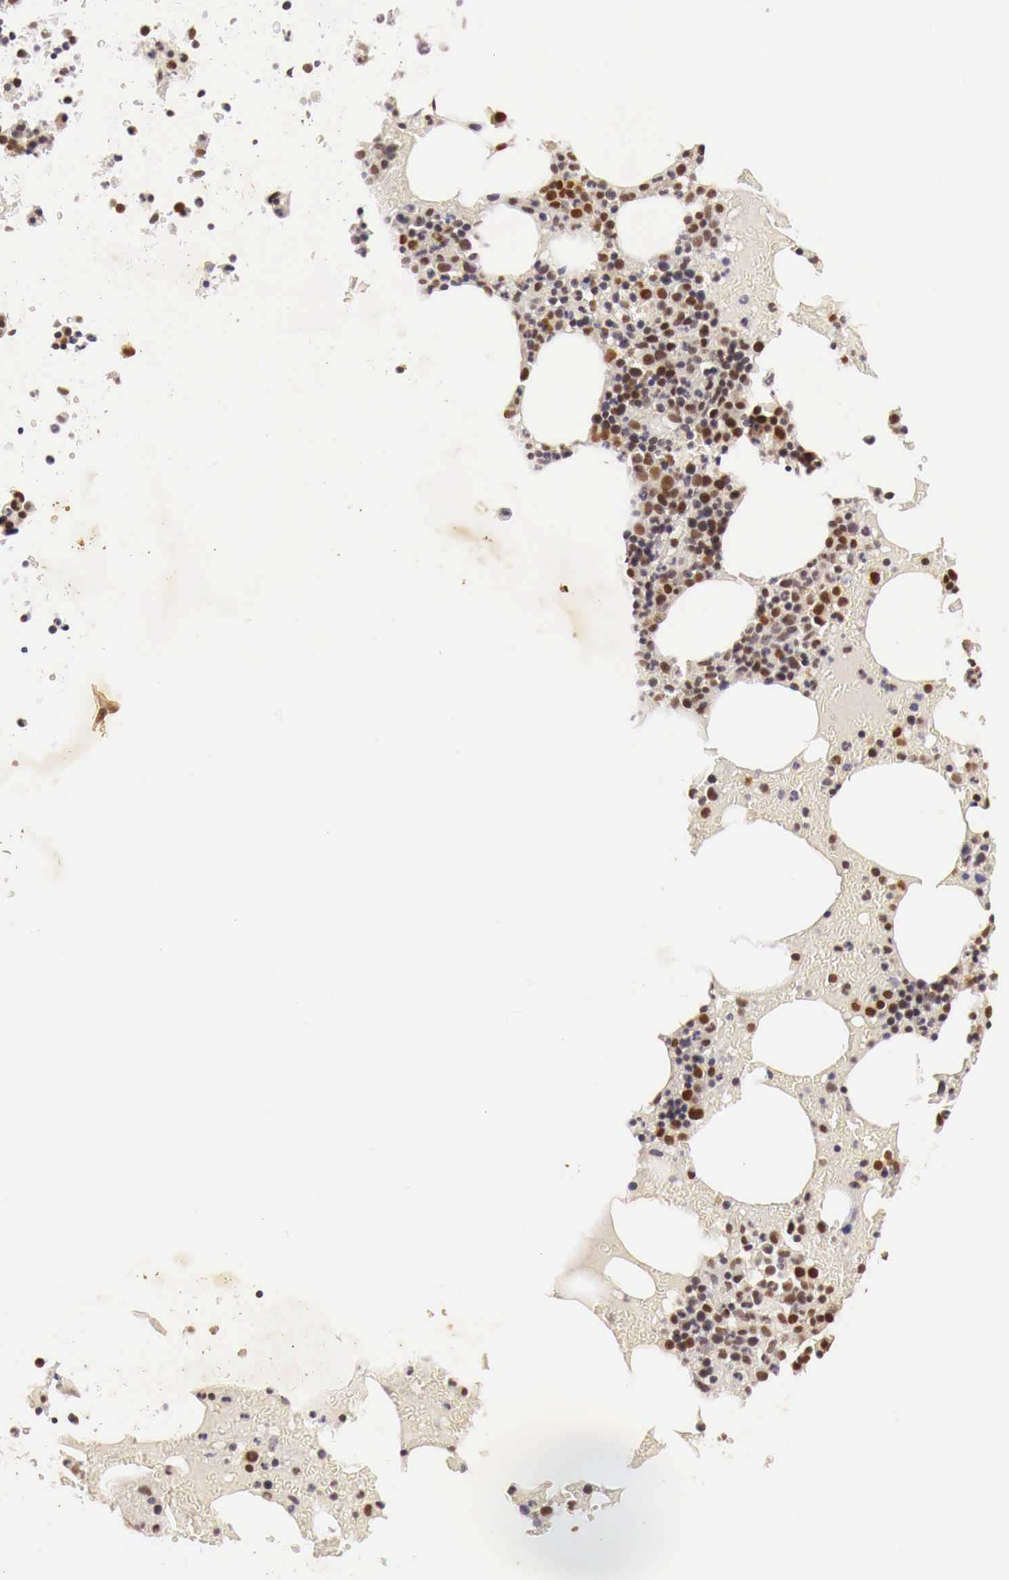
{"staining": {"intensity": "moderate", "quantity": "25%-75%", "location": "cytoplasmic/membranous,nuclear"}, "tissue": "bone marrow", "cell_type": "Hematopoietic cells", "image_type": "normal", "snomed": [{"axis": "morphology", "description": "Normal tissue, NOS"}, {"axis": "topography", "description": "Bone marrow"}], "caption": "A histopathology image of human bone marrow stained for a protein demonstrates moderate cytoplasmic/membranous,nuclear brown staining in hematopoietic cells.", "gene": "GPKOW", "patient": {"sex": "female", "age": 88}}